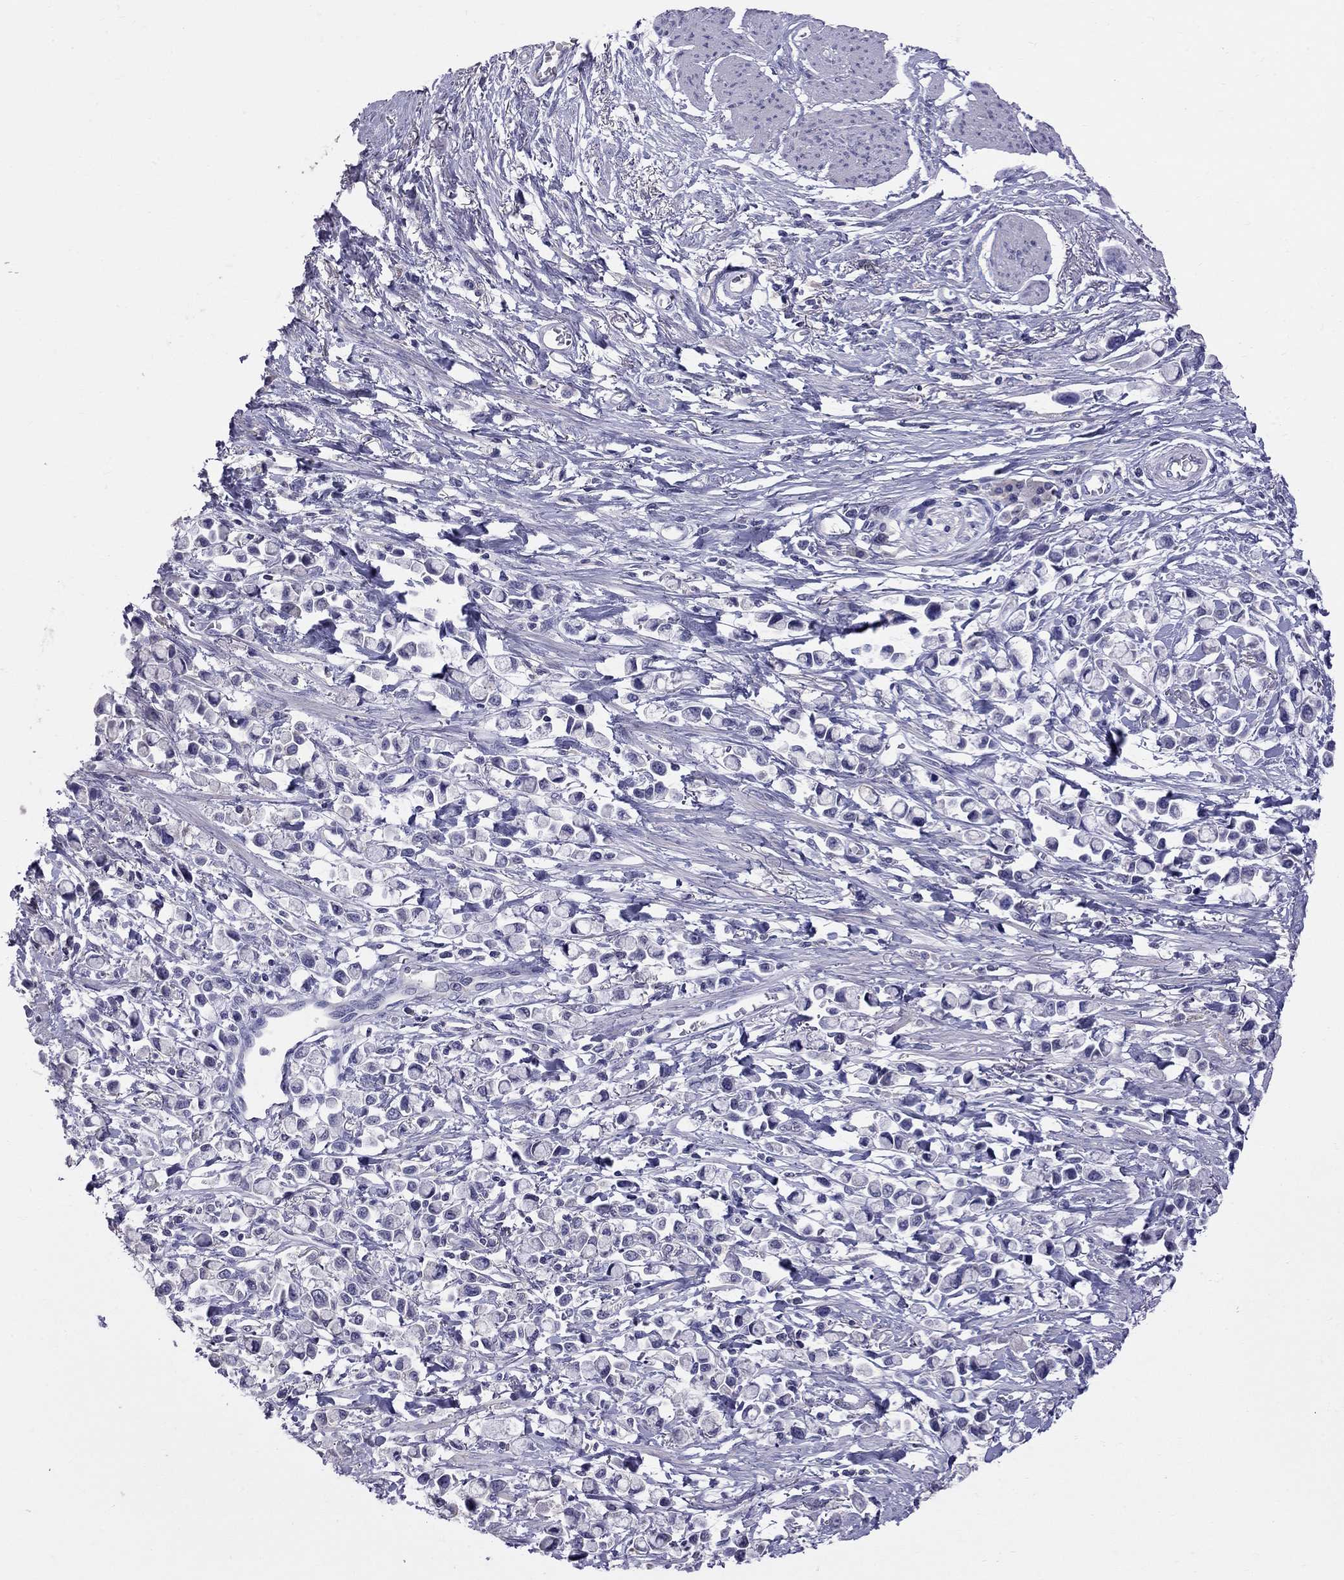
{"staining": {"intensity": "negative", "quantity": "none", "location": "none"}, "tissue": "stomach cancer", "cell_type": "Tumor cells", "image_type": "cancer", "snomed": [{"axis": "morphology", "description": "Adenocarcinoma, NOS"}, {"axis": "topography", "description": "Stomach"}], "caption": "Tumor cells are negative for brown protein staining in stomach cancer (adenocarcinoma). (Stains: DAB (3,3'-diaminobenzidine) IHC with hematoxylin counter stain, Microscopy: brightfield microscopy at high magnification).", "gene": "CFAP91", "patient": {"sex": "female", "age": 81}}